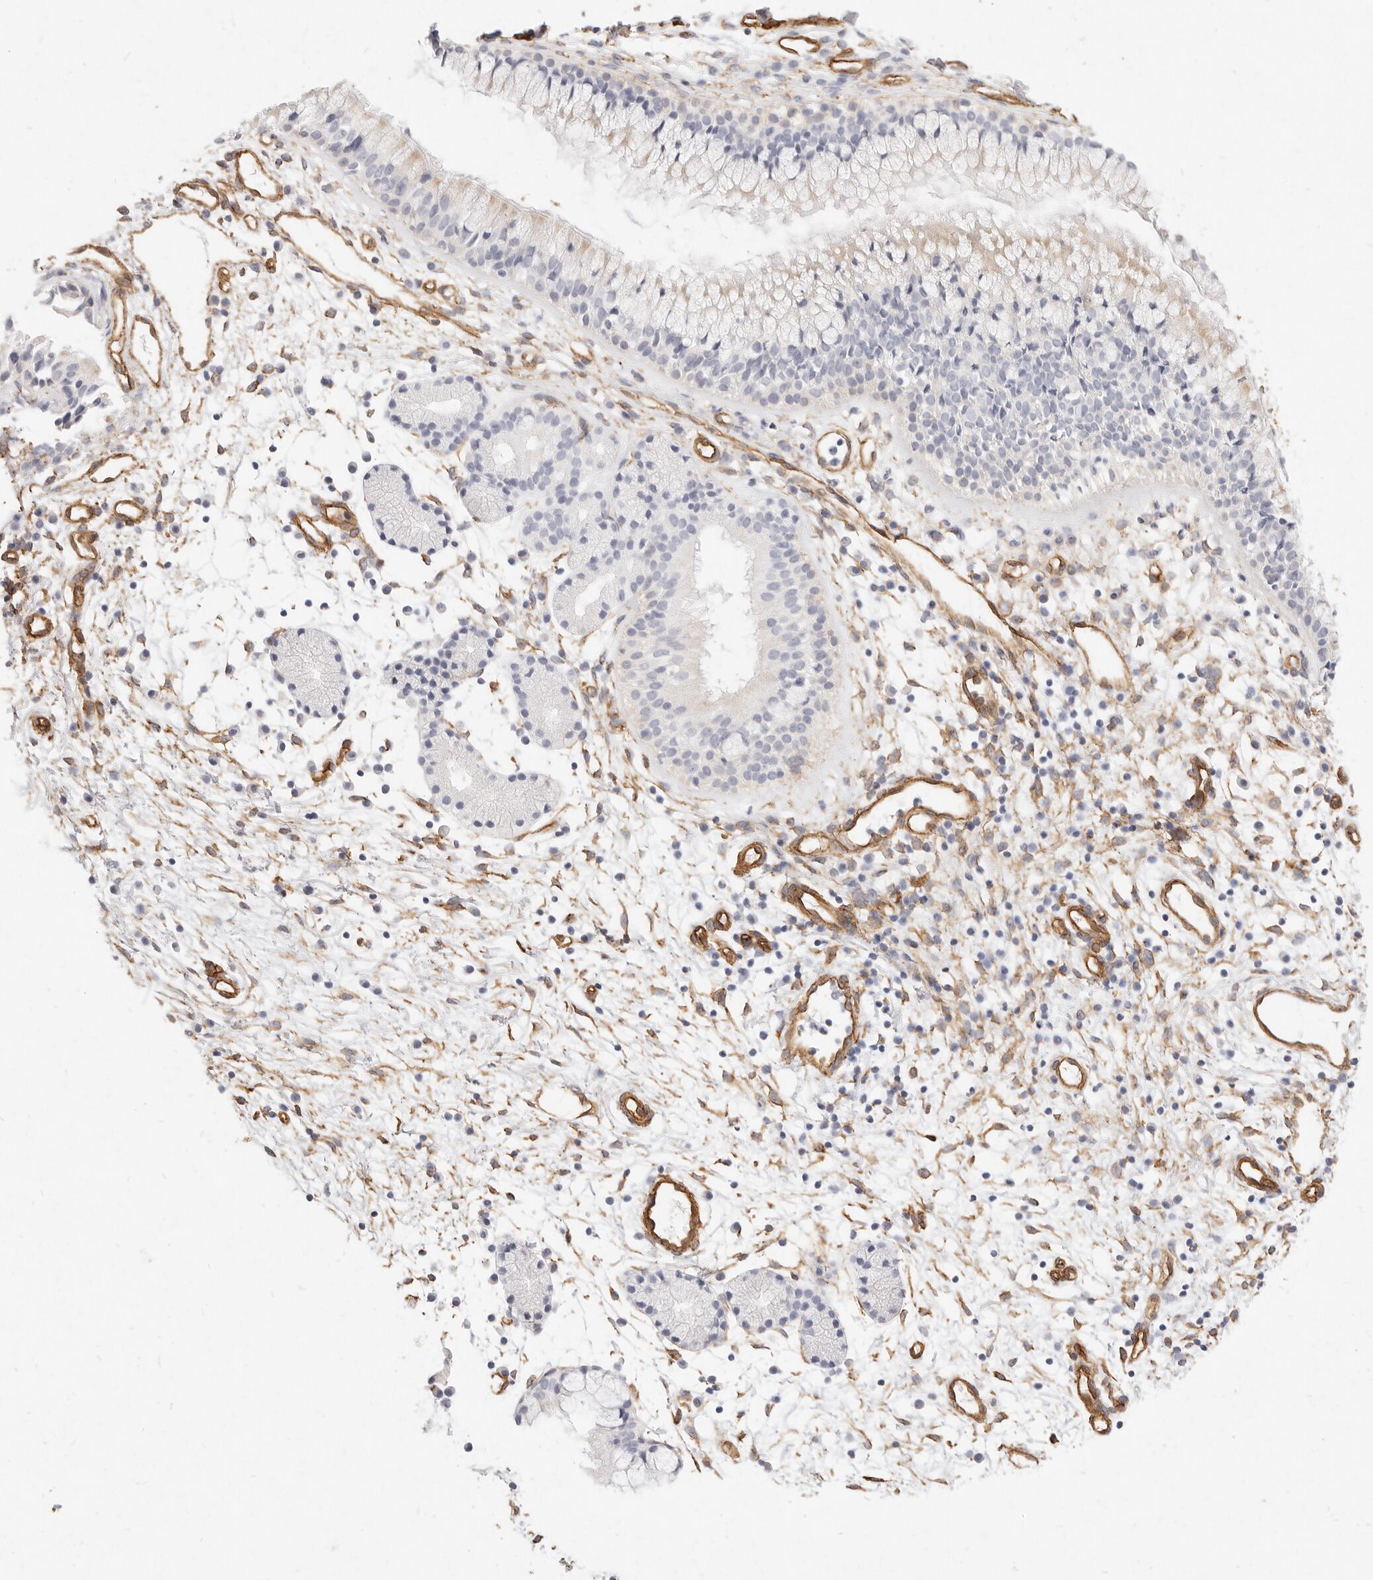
{"staining": {"intensity": "weak", "quantity": "<25%", "location": "cytoplasmic/membranous"}, "tissue": "nasopharynx", "cell_type": "Respiratory epithelial cells", "image_type": "normal", "snomed": [{"axis": "morphology", "description": "Normal tissue, NOS"}, {"axis": "topography", "description": "Nasopharynx"}], "caption": "This histopathology image is of benign nasopharynx stained with immunohistochemistry to label a protein in brown with the nuclei are counter-stained blue. There is no staining in respiratory epithelial cells. (DAB (3,3'-diaminobenzidine) IHC with hematoxylin counter stain).", "gene": "NUS1", "patient": {"sex": "male", "age": 21}}